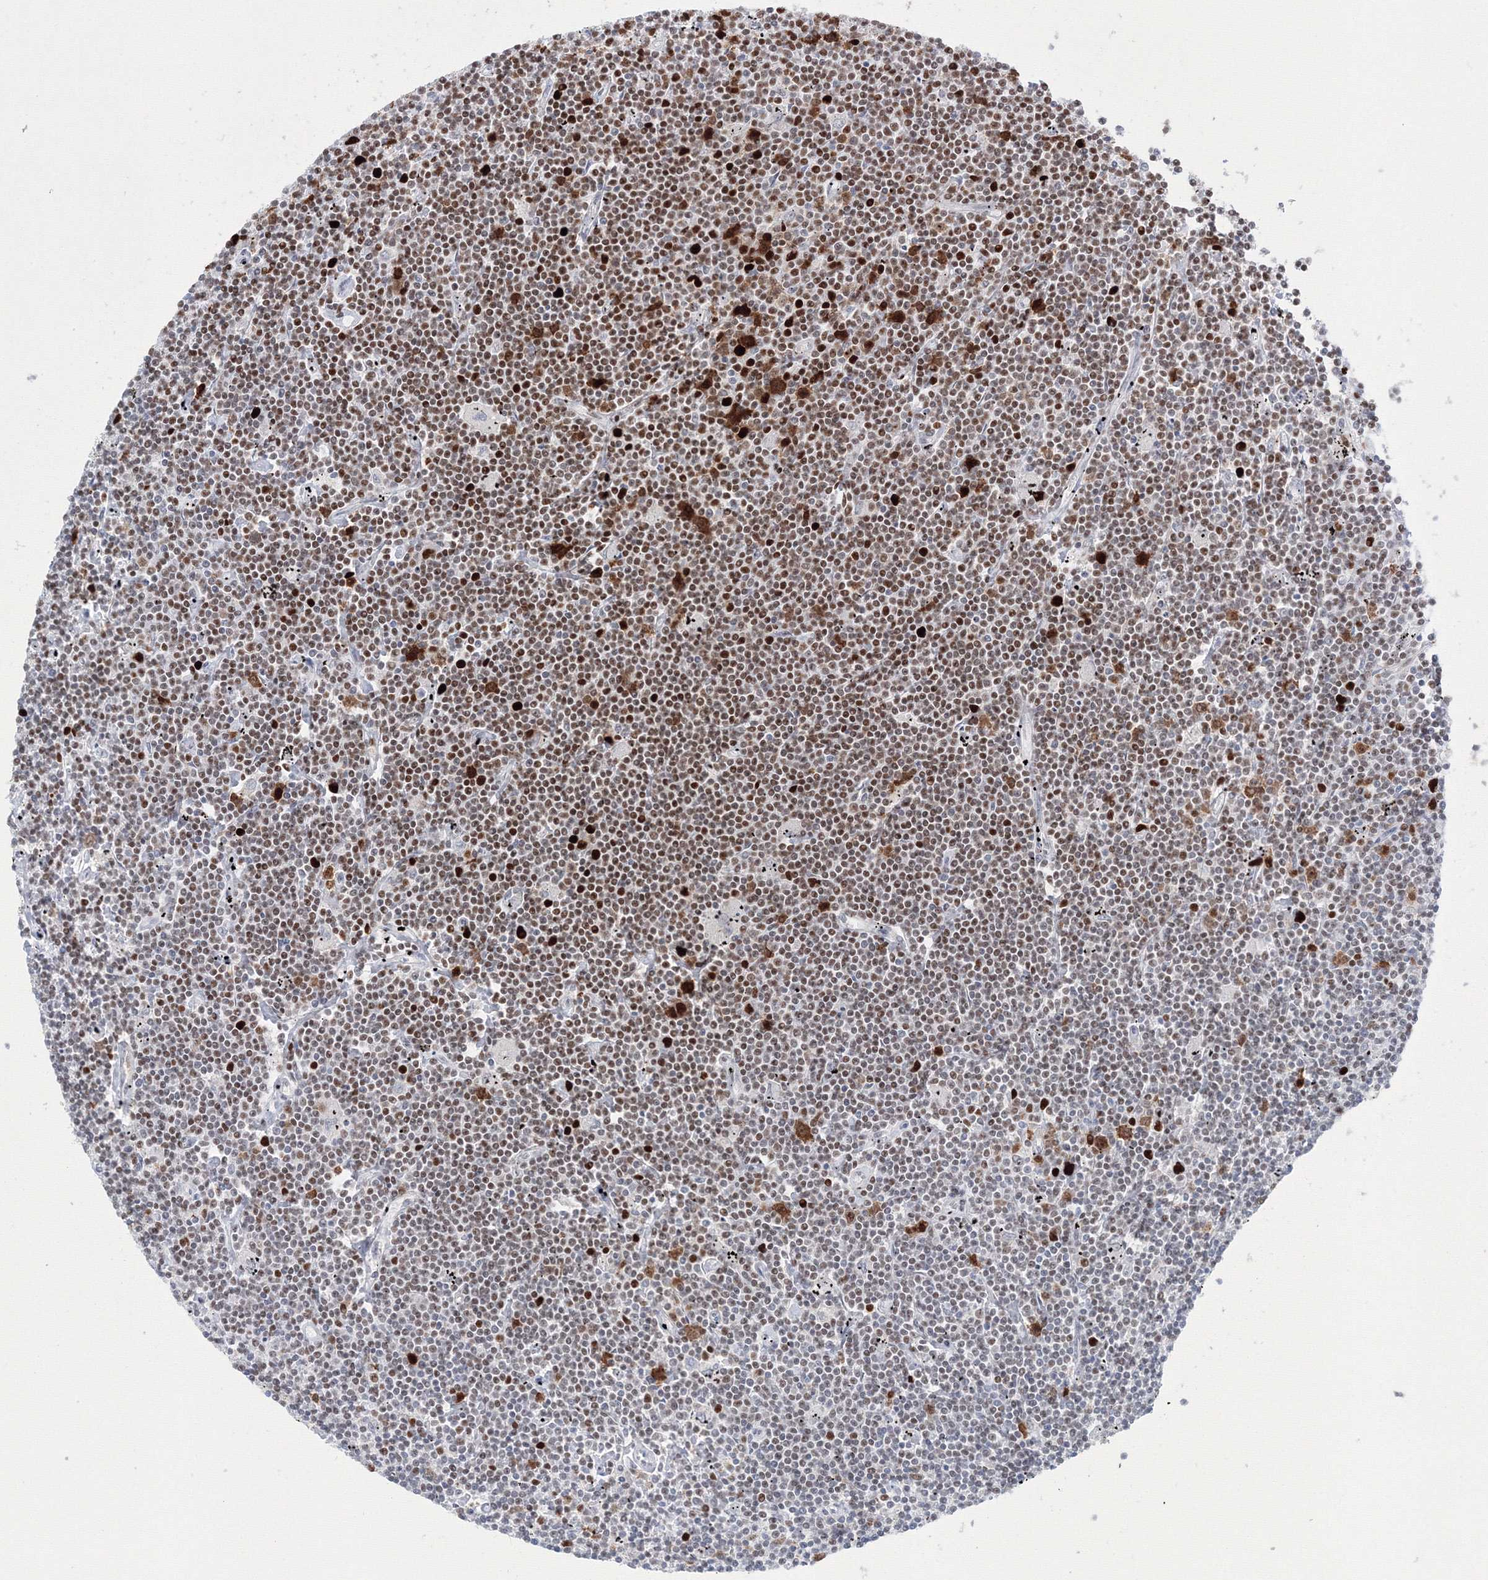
{"staining": {"intensity": "moderate", "quantity": "<25%", "location": "nuclear"}, "tissue": "lymphoma", "cell_type": "Tumor cells", "image_type": "cancer", "snomed": [{"axis": "morphology", "description": "Malignant lymphoma, non-Hodgkin's type, Low grade"}, {"axis": "topography", "description": "Spleen"}], "caption": "This photomicrograph reveals immunohistochemistry (IHC) staining of malignant lymphoma, non-Hodgkin's type (low-grade), with low moderate nuclear staining in about <25% of tumor cells.", "gene": "LIG1", "patient": {"sex": "male", "age": 76}}